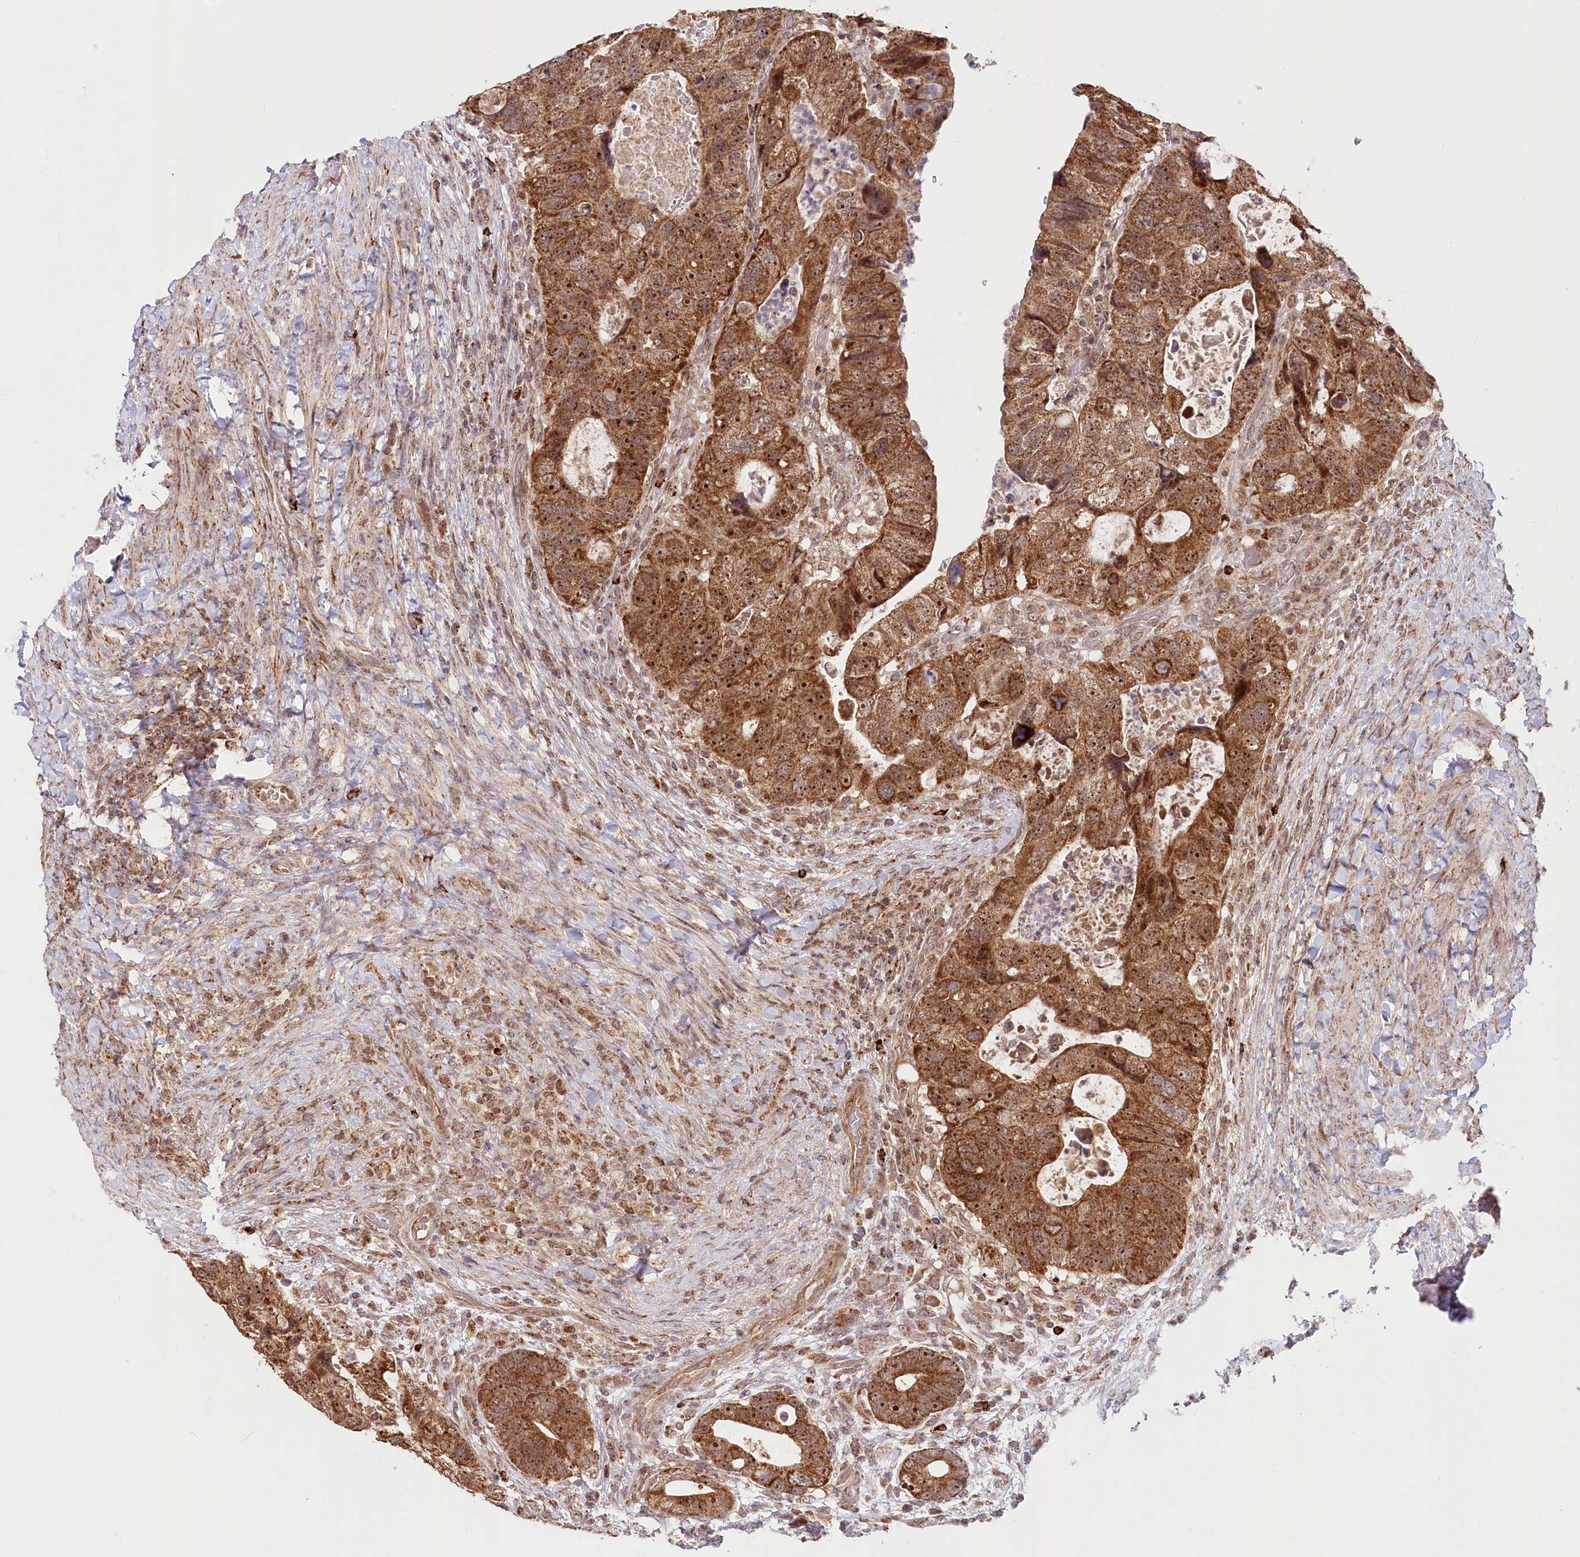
{"staining": {"intensity": "moderate", "quantity": ">75%", "location": "cytoplasmic/membranous,nuclear"}, "tissue": "colorectal cancer", "cell_type": "Tumor cells", "image_type": "cancer", "snomed": [{"axis": "morphology", "description": "Adenocarcinoma, NOS"}, {"axis": "topography", "description": "Rectum"}], "caption": "Protein expression by immunohistochemistry shows moderate cytoplasmic/membranous and nuclear positivity in approximately >75% of tumor cells in colorectal cancer (adenocarcinoma). (Brightfield microscopy of DAB IHC at high magnification).", "gene": "RTN4IP1", "patient": {"sex": "male", "age": 59}}